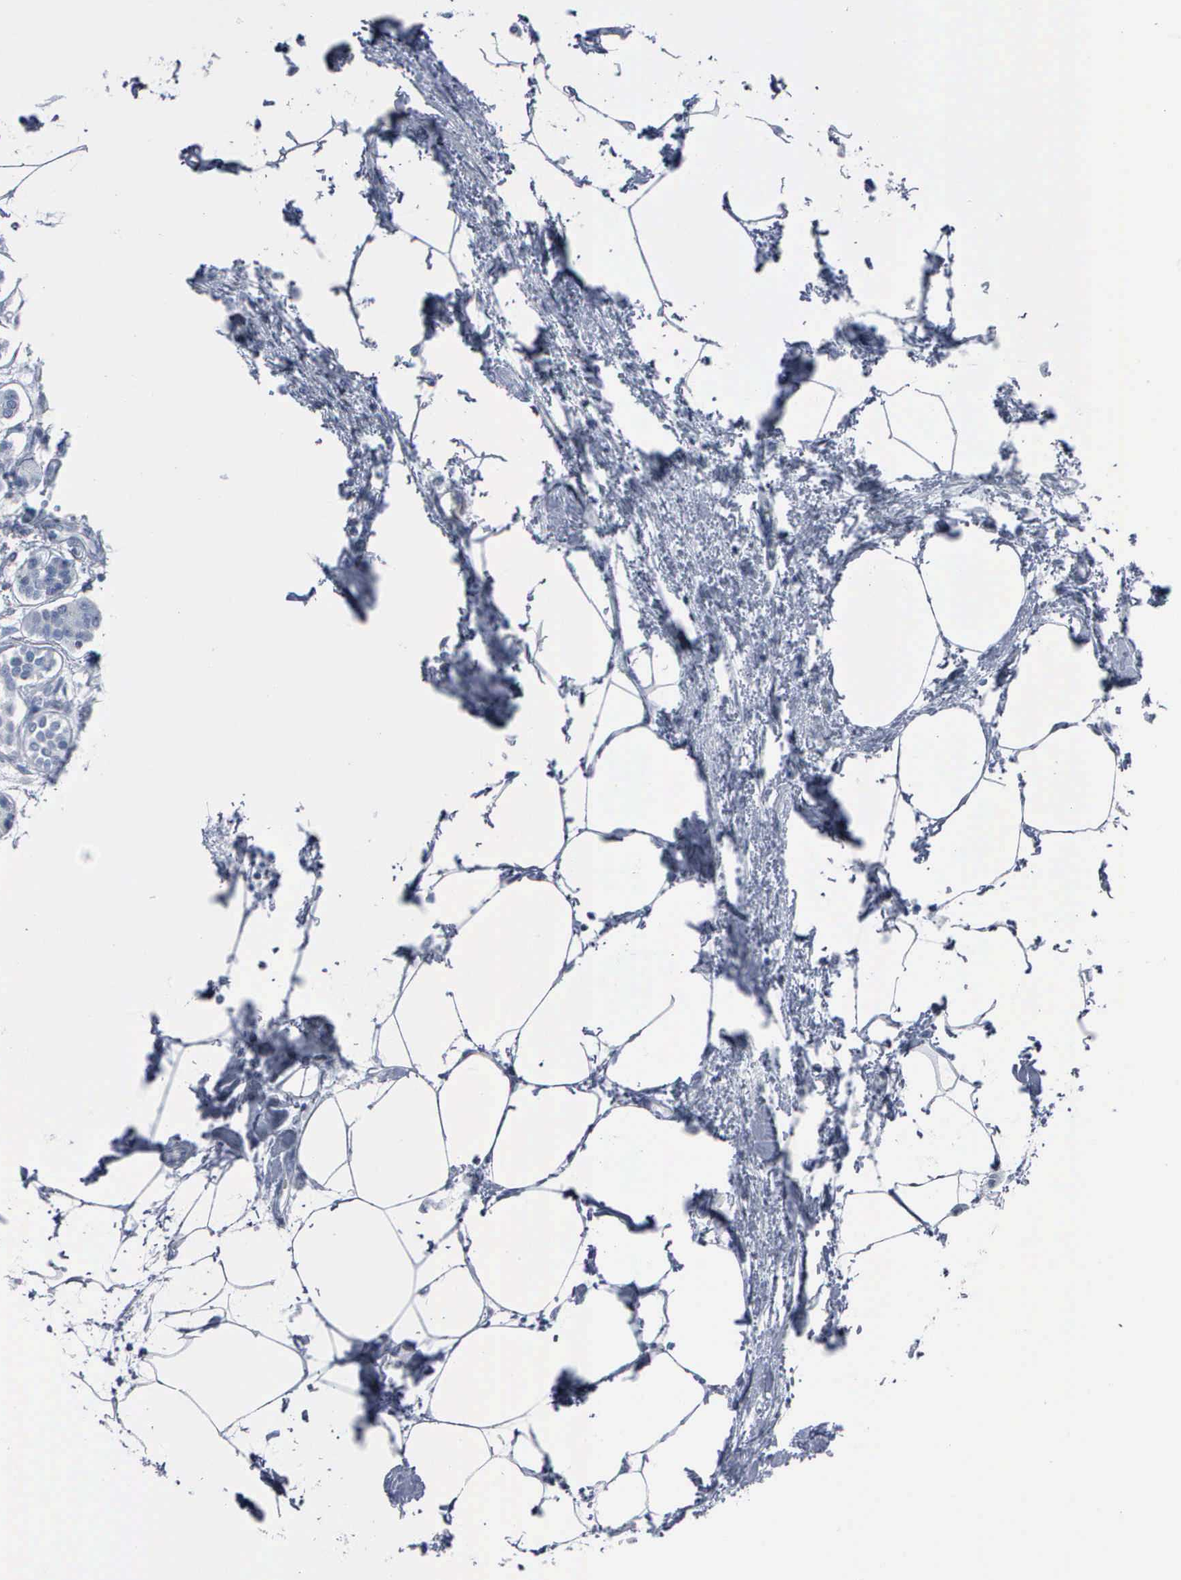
{"staining": {"intensity": "negative", "quantity": "none", "location": "none"}, "tissue": "pancreas", "cell_type": "Exocrine glandular cells", "image_type": "normal", "snomed": [{"axis": "morphology", "description": "Normal tissue, NOS"}, {"axis": "topography", "description": "Pancreas"}, {"axis": "topography", "description": "Duodenum"}], "caption": "Exocrine glandular cells show no significant protein staining in normal pancreas.", "gene": "CCNB1", "patient": {"sex": "male", "age": 79}}